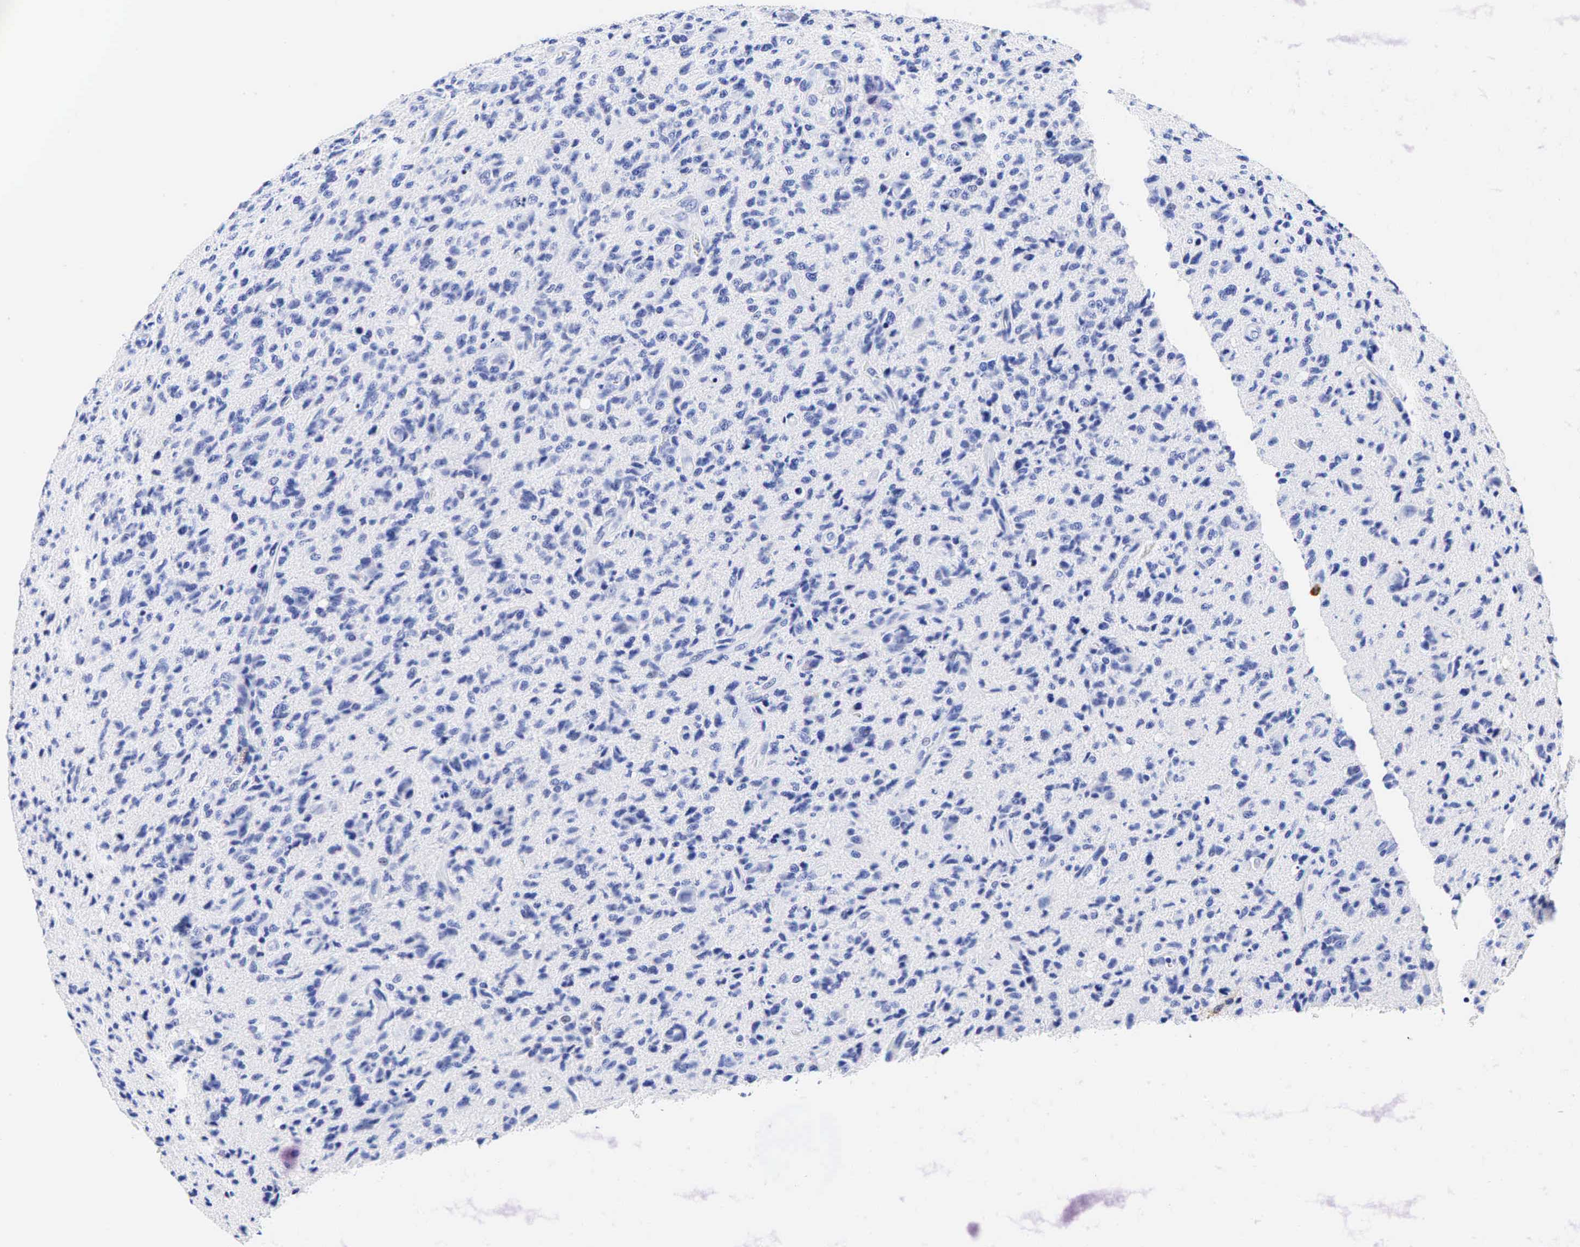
{"staining": {"intensity": "negative", "quantity": "none", "location": "none"}, "tissue": "glioma", "cell_type": "Tumor cells", "image_type": "cancer", "snomed": [{"axis": "morphology", "description": "Glioma, malignant, High grade"}, {"axis": "topography", "description": "Brain"}], "caption": "Malignant high-grade glioma stained for a protein using immunohistochemistry shows no positivity tumor cells.", "gene": "FUT4", "patient": {"sex": "male", "age": 36}}